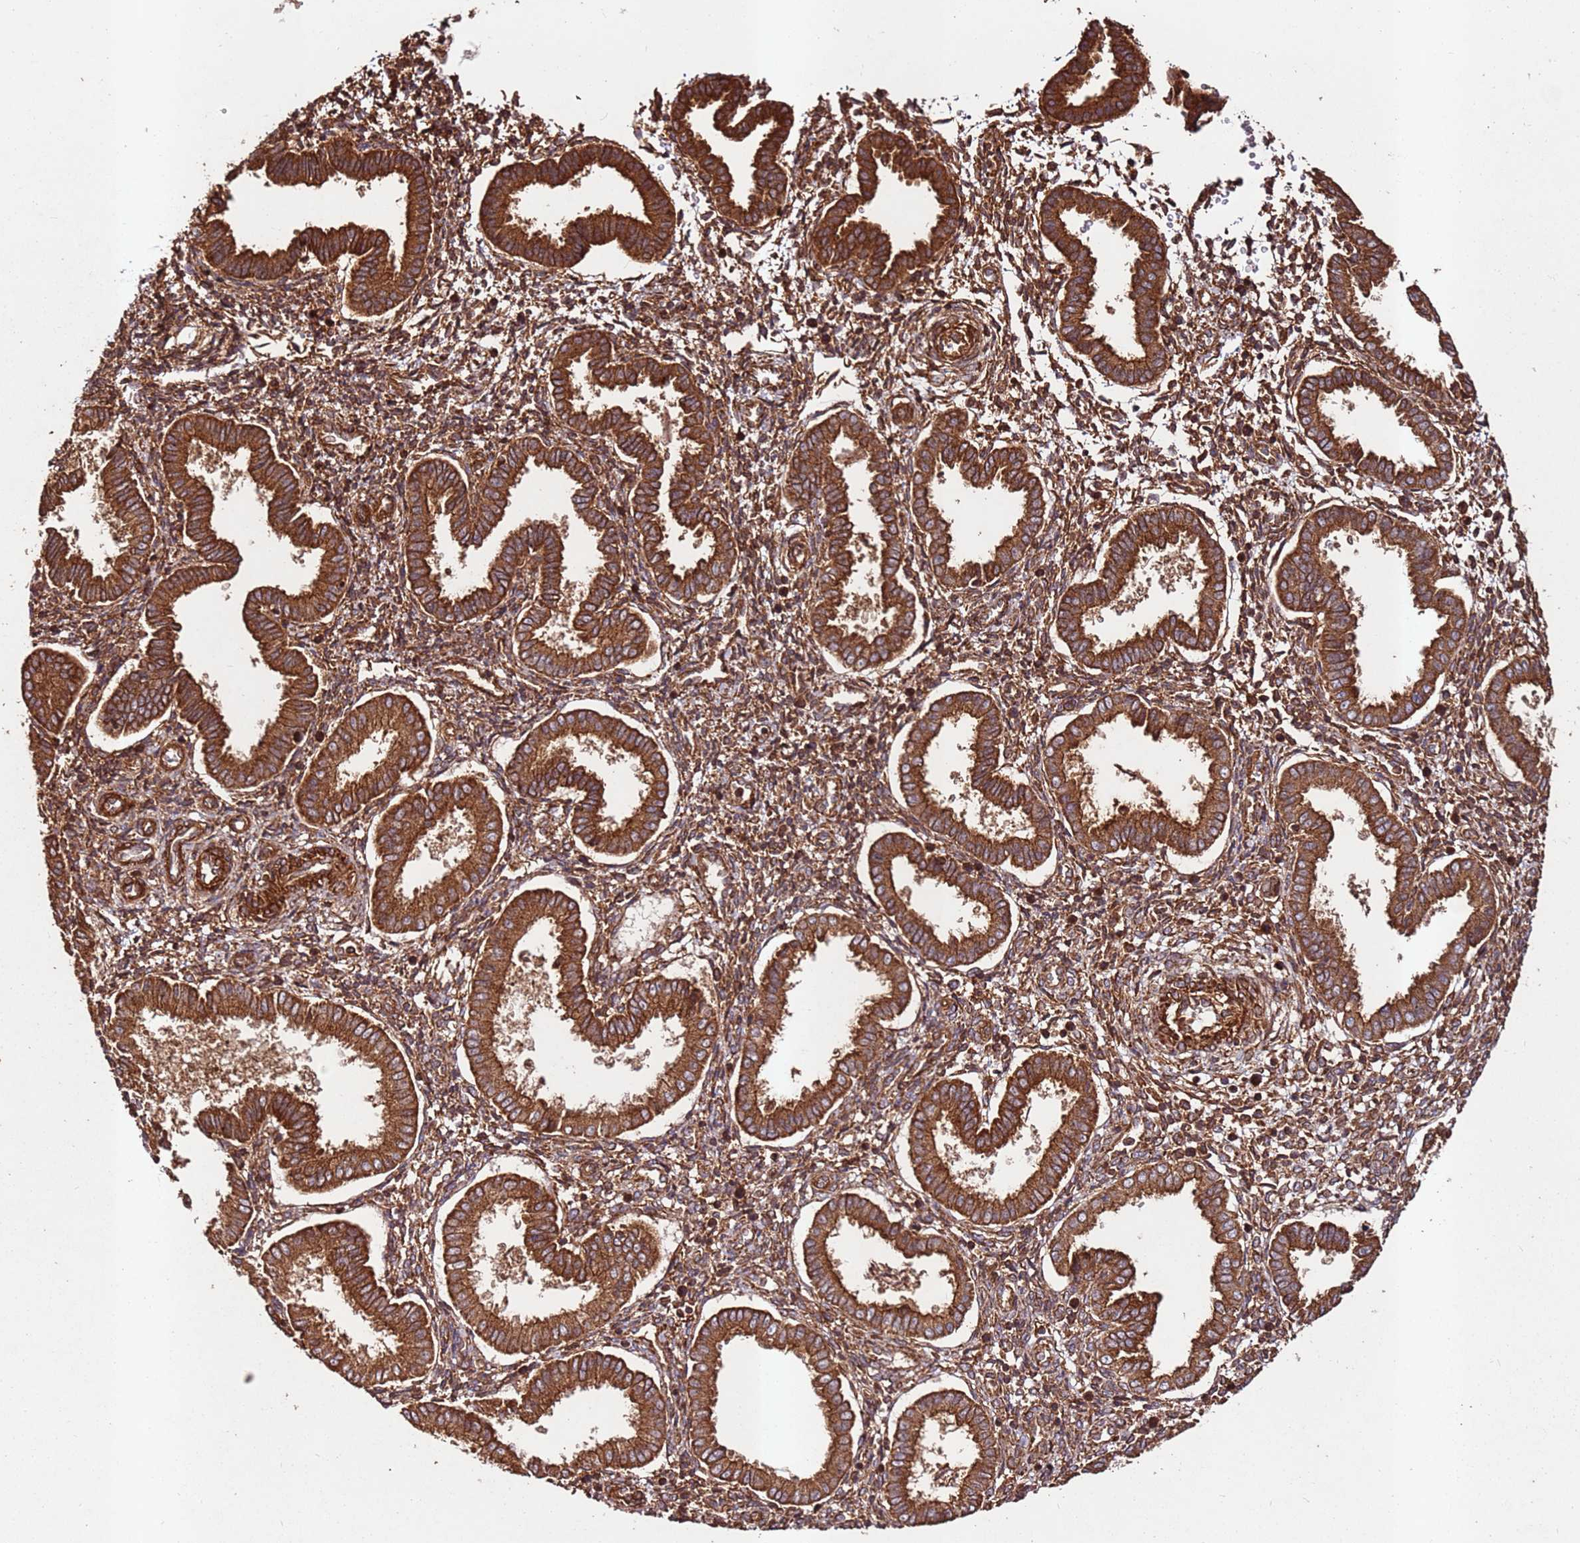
{"staining": {"intensity": "strong", "quantity": "25%-75%", "location": "cytoplasmic/membranous"}, "tissue": "endometrium", "cell_type": "Cells in endometrial stroma", "image_type": "normal", "snomed": [{"axis": "morphology", "description": "Normal tissue, NOS"}, {"axis": "topography", "description": "Endometrium"}], "caption": "Unremarkable endometrium was stained to show a protein in brown. There is high levels of strong cytoplasmic/membranous positivity in approximately 25%-75% of cells in endometrial stroma.", "gene": "FAM186A", "patient": {"sex": "female", "age": 24}}